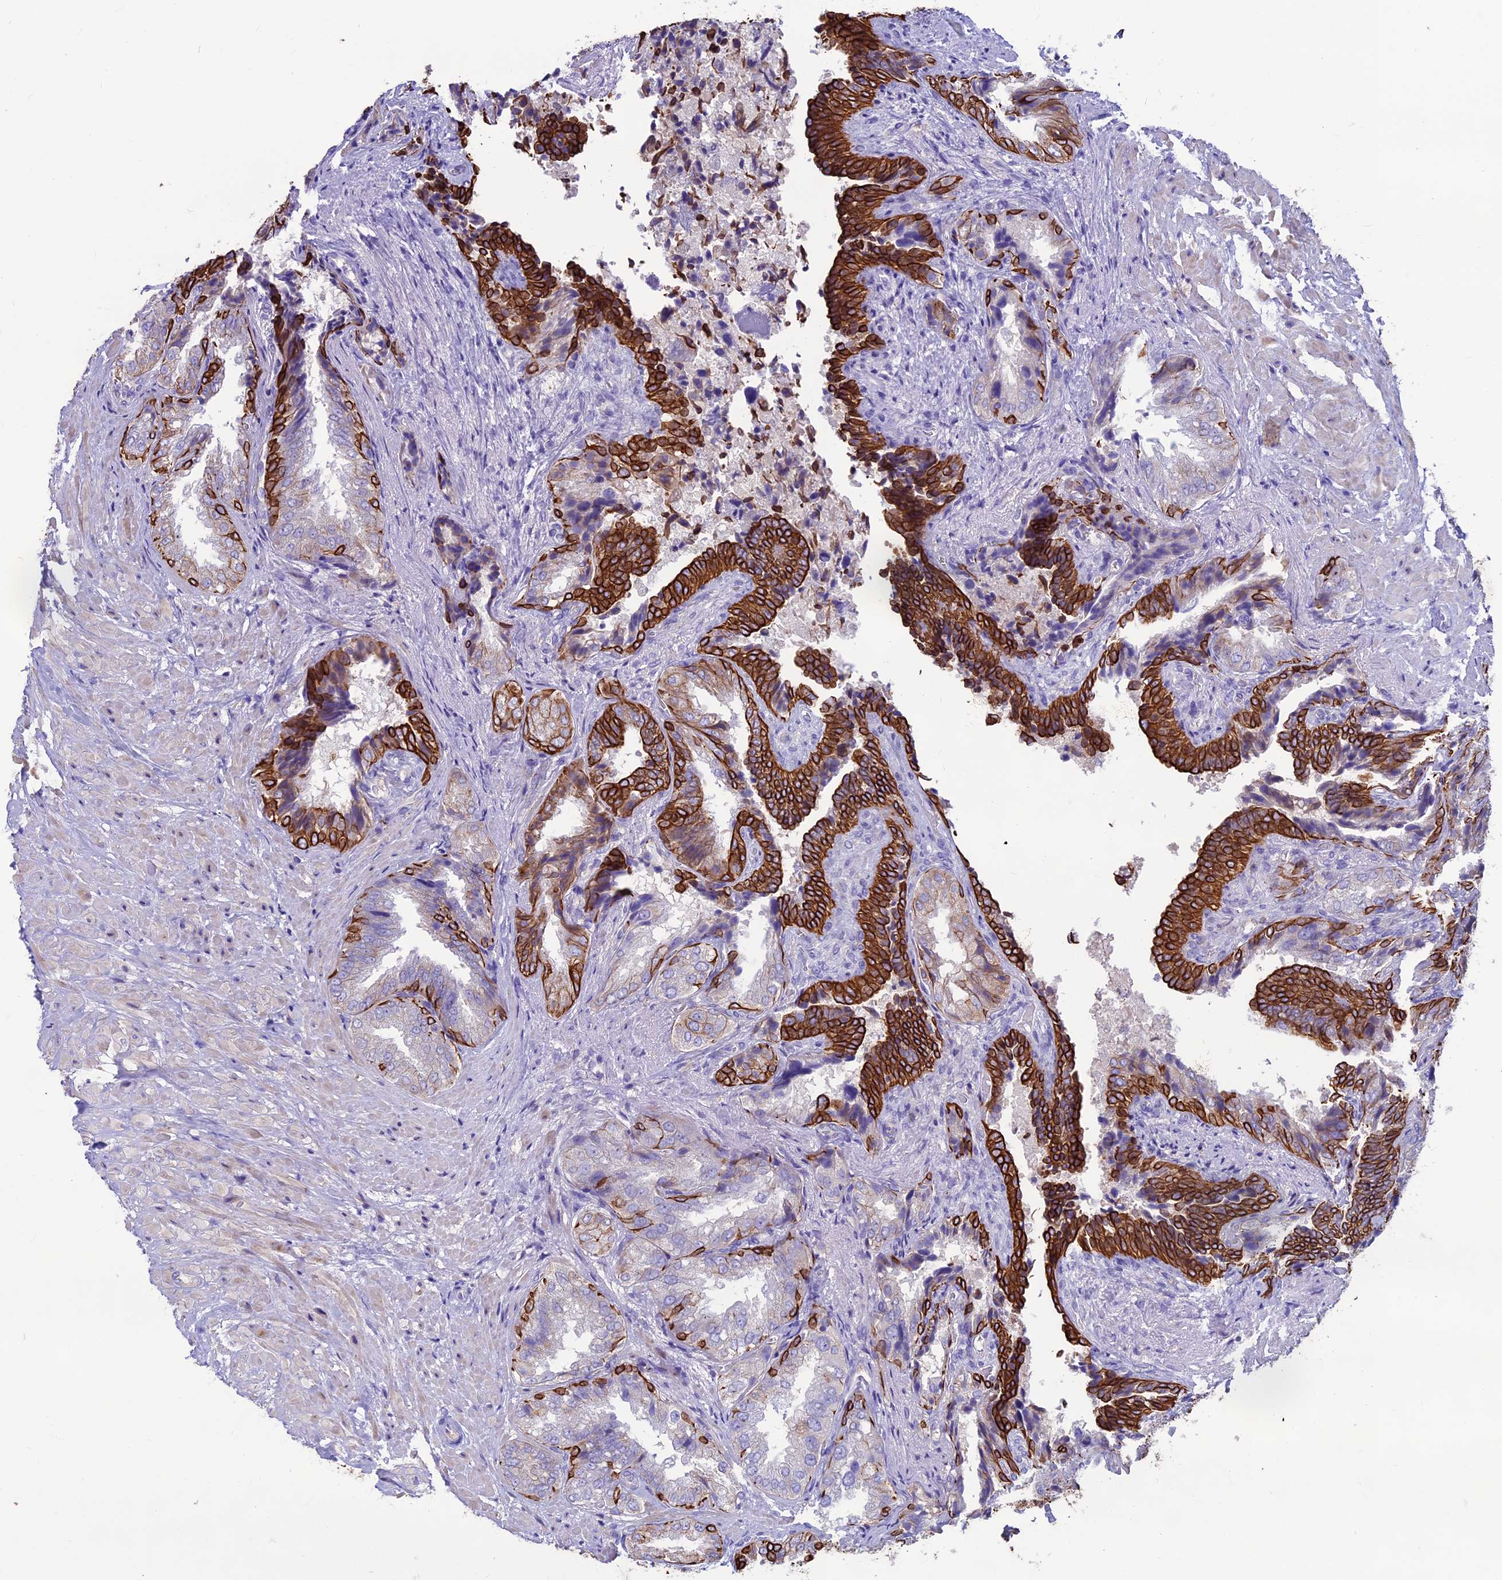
{"staining": {"intensity": "strong", "quantity": "25%-75%", "location": "cytoplasmic/membranous"}, "tissue": "seminal vesicle", "cell_type": "Glandular cells", "image_type": "normal", "snomed": [{"axis": "morphology", "description": "Normal tissue, NOS"}, {"axis": "topography", "description": "Seminal veicle"}, {"axis": "topography", "description": "Peripheral nerve tissue"}], "caption": "Immunohistochemistry (IHC) (DAB) staining of normal seminal vesicle displays strong cytoplasmic/membranous protein positivity in approximately 25%-75% of glandular cells. Immunohistochemistry (IHC) stains the protein in brown and the nuclei are stained blue.", "gene": "CDAN1", "patient": {"sex": "male", "age": 63}}